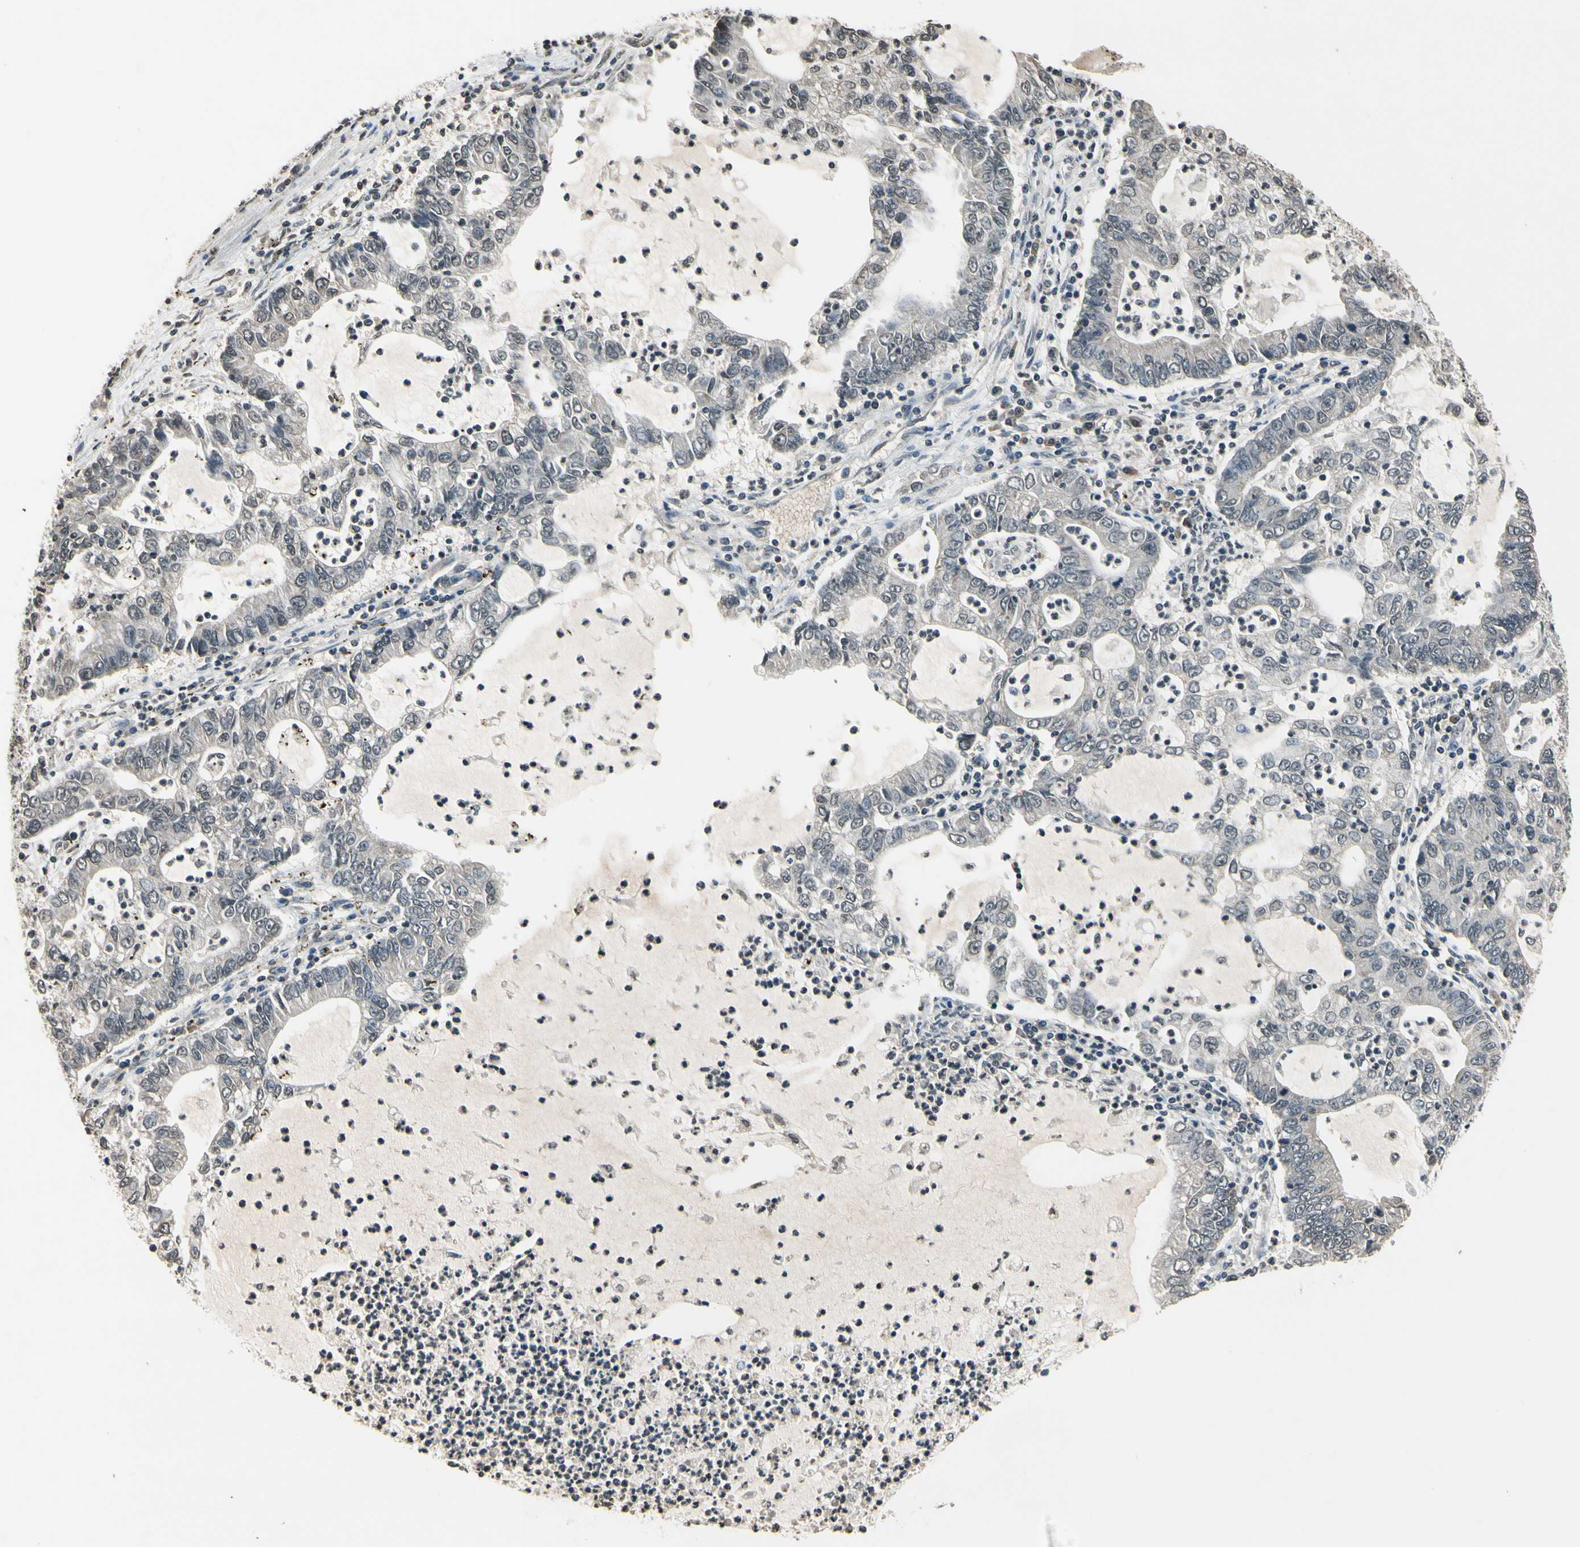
{"staining": {"intensity": "weak", "quantity": ">75%", "location": "cytoplasmic/membranous"}, "tissue": "lung cancer", "cell_type": "Tumor cells", "image_type": "cancer", "snomed": [{"axis": "morphology", "description": "Adenocarcinoma, NOS"}, {"axis": "topography", "description": "Lung"}], "caption": "Lung cancer (adenocarcinoma) tissue shows weak cytoplasmic/membranous staining in approximately >75% of tumor cells, visualized by immunohistochemistry.", "gene": "GCLC", "patient": {"sex": "female", "age": 51}}